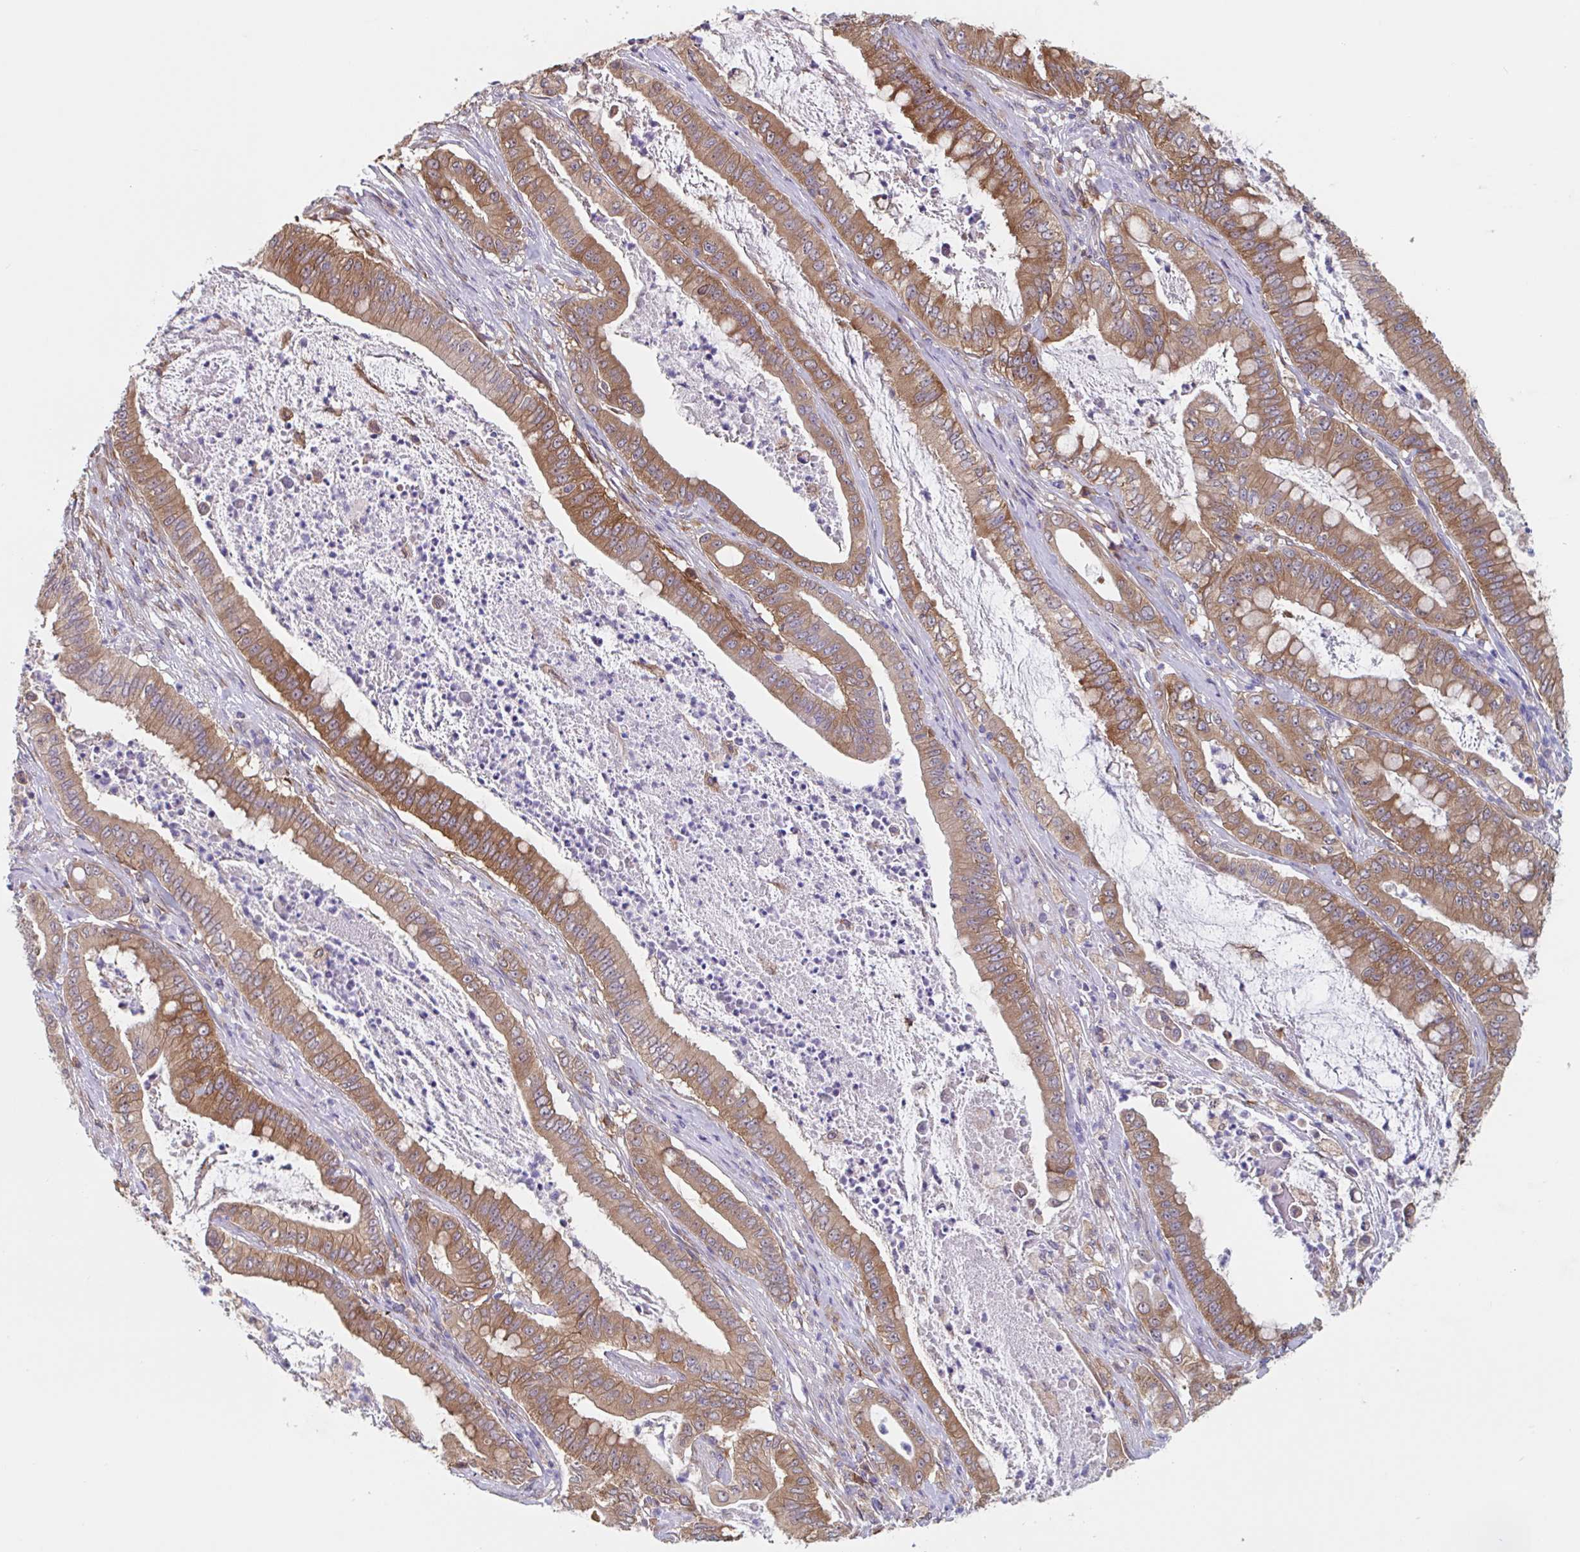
{"staining": {"intensity": "moderate", "quantity": ">75%", "location": "cytoplasmic/membranous"}, "tissue": "pancreatic cancer", "cell_type": "Tumor cells", "image_type": "cancer", "snomed": [{"axis": "morphology", "description": "Adenocarcinoma, NOS"}, {"axis": "topography", "description": "Pancreas"}], "caption": "The immunohistochemical stain labels moderate cytoplasmic/membranous staining in tumor cells of pancreatic adenocarcinoma tissue.", "gene": "SNX8", "patient": {"sex": "male", "age": 71}}